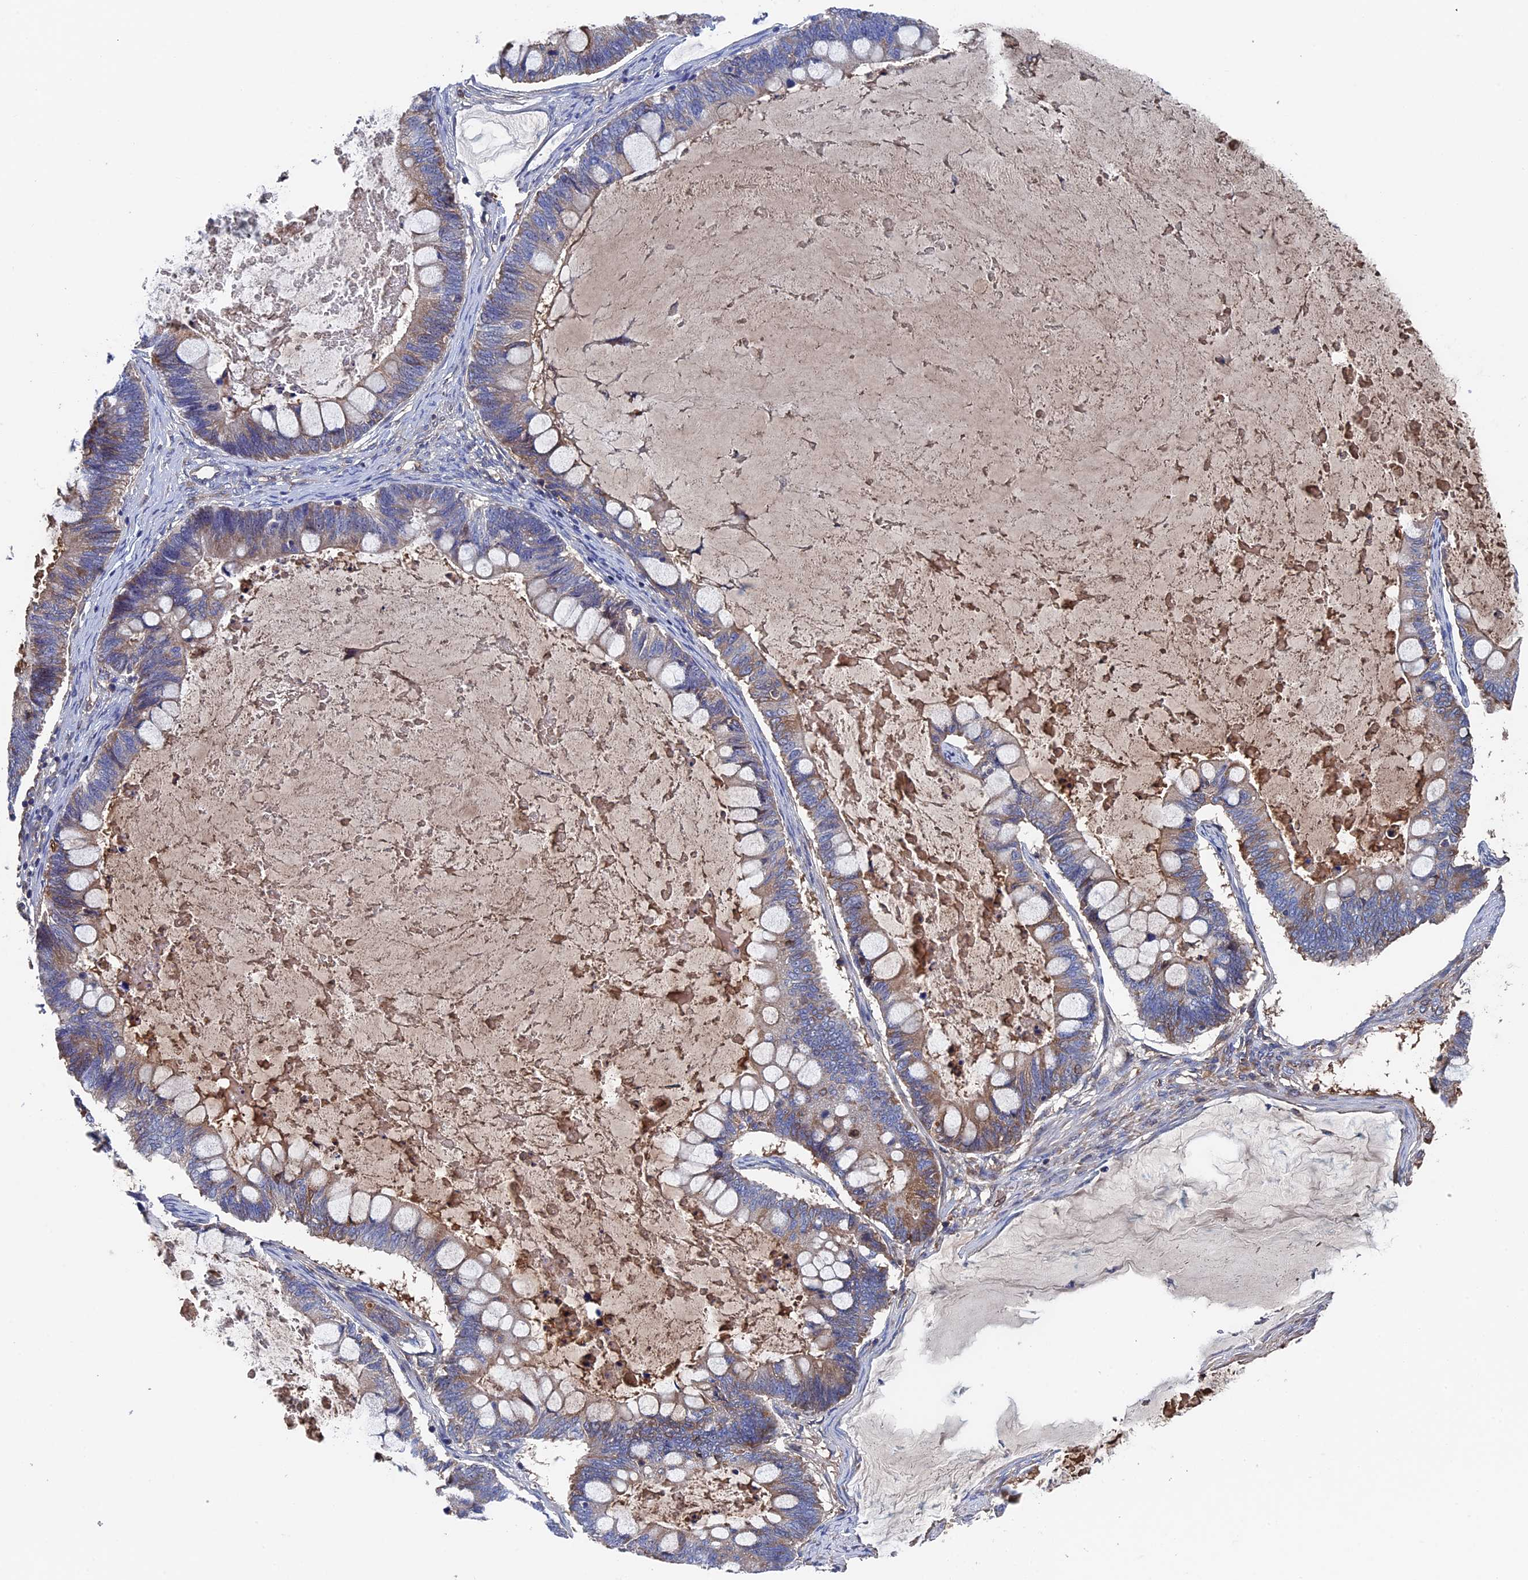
{"staining": {"intensity": "moderate", "quantity": "<25%", "location": "cytoplasmic/membranous"}, "tissue": "ovarian cancer", "cell_type": "Tumor cells", "image_type": "cancer", "snomed": [{"axis": "morphology", "description": "Cystadenocarcinoma, mucinous, NOS"}, {"axis": "topography", "description": "Ovary"}], "caption": "About <25% of tumor cells in human ovarian cancer demonstrate moderate cytoplasmic/membranous protein positivity as visualized by brown immunohistochemical staining.", "gene": "RPUSD1", "patient": {"sex": "female", "age": 61}}